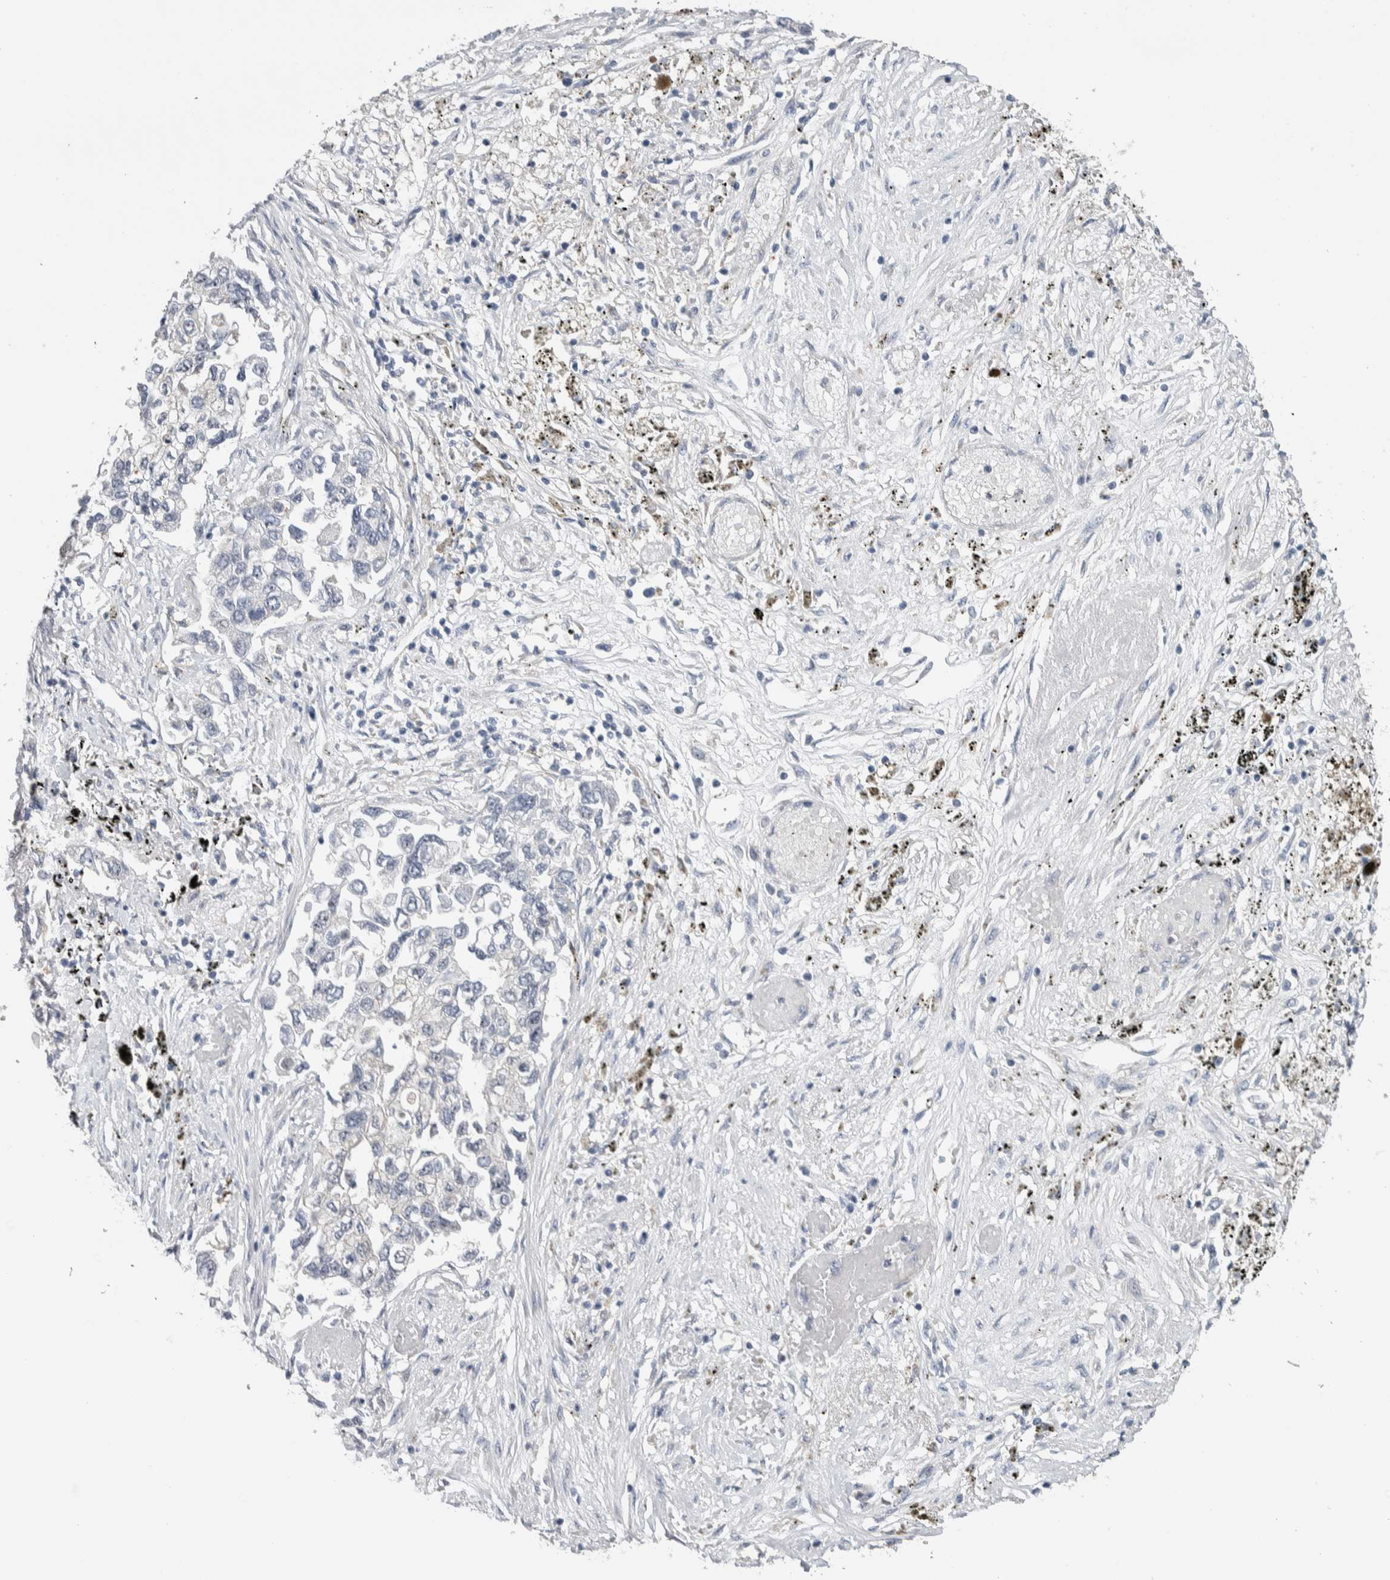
{"staining": {"intensity": "negative", "quantity": "none", "location": "none"}, "tissue": "lung cancer", "cell_type": "Tumor cells", "image_type": "cancer", "snomed": [{"axis": "morphology", "description": "Inflammation, NOS"}, {"axis": "morphology", "description": "Adenocarcinoma, NOS"}, {"axis": "topography", "description": "Lung"}], "caption": "Human adenocarcinoma (lung) stained for a protein using IHC reveals no staining in tumor cells.", "gene": "PRRG4", "patient": {"sex": "male", "age": 63}}